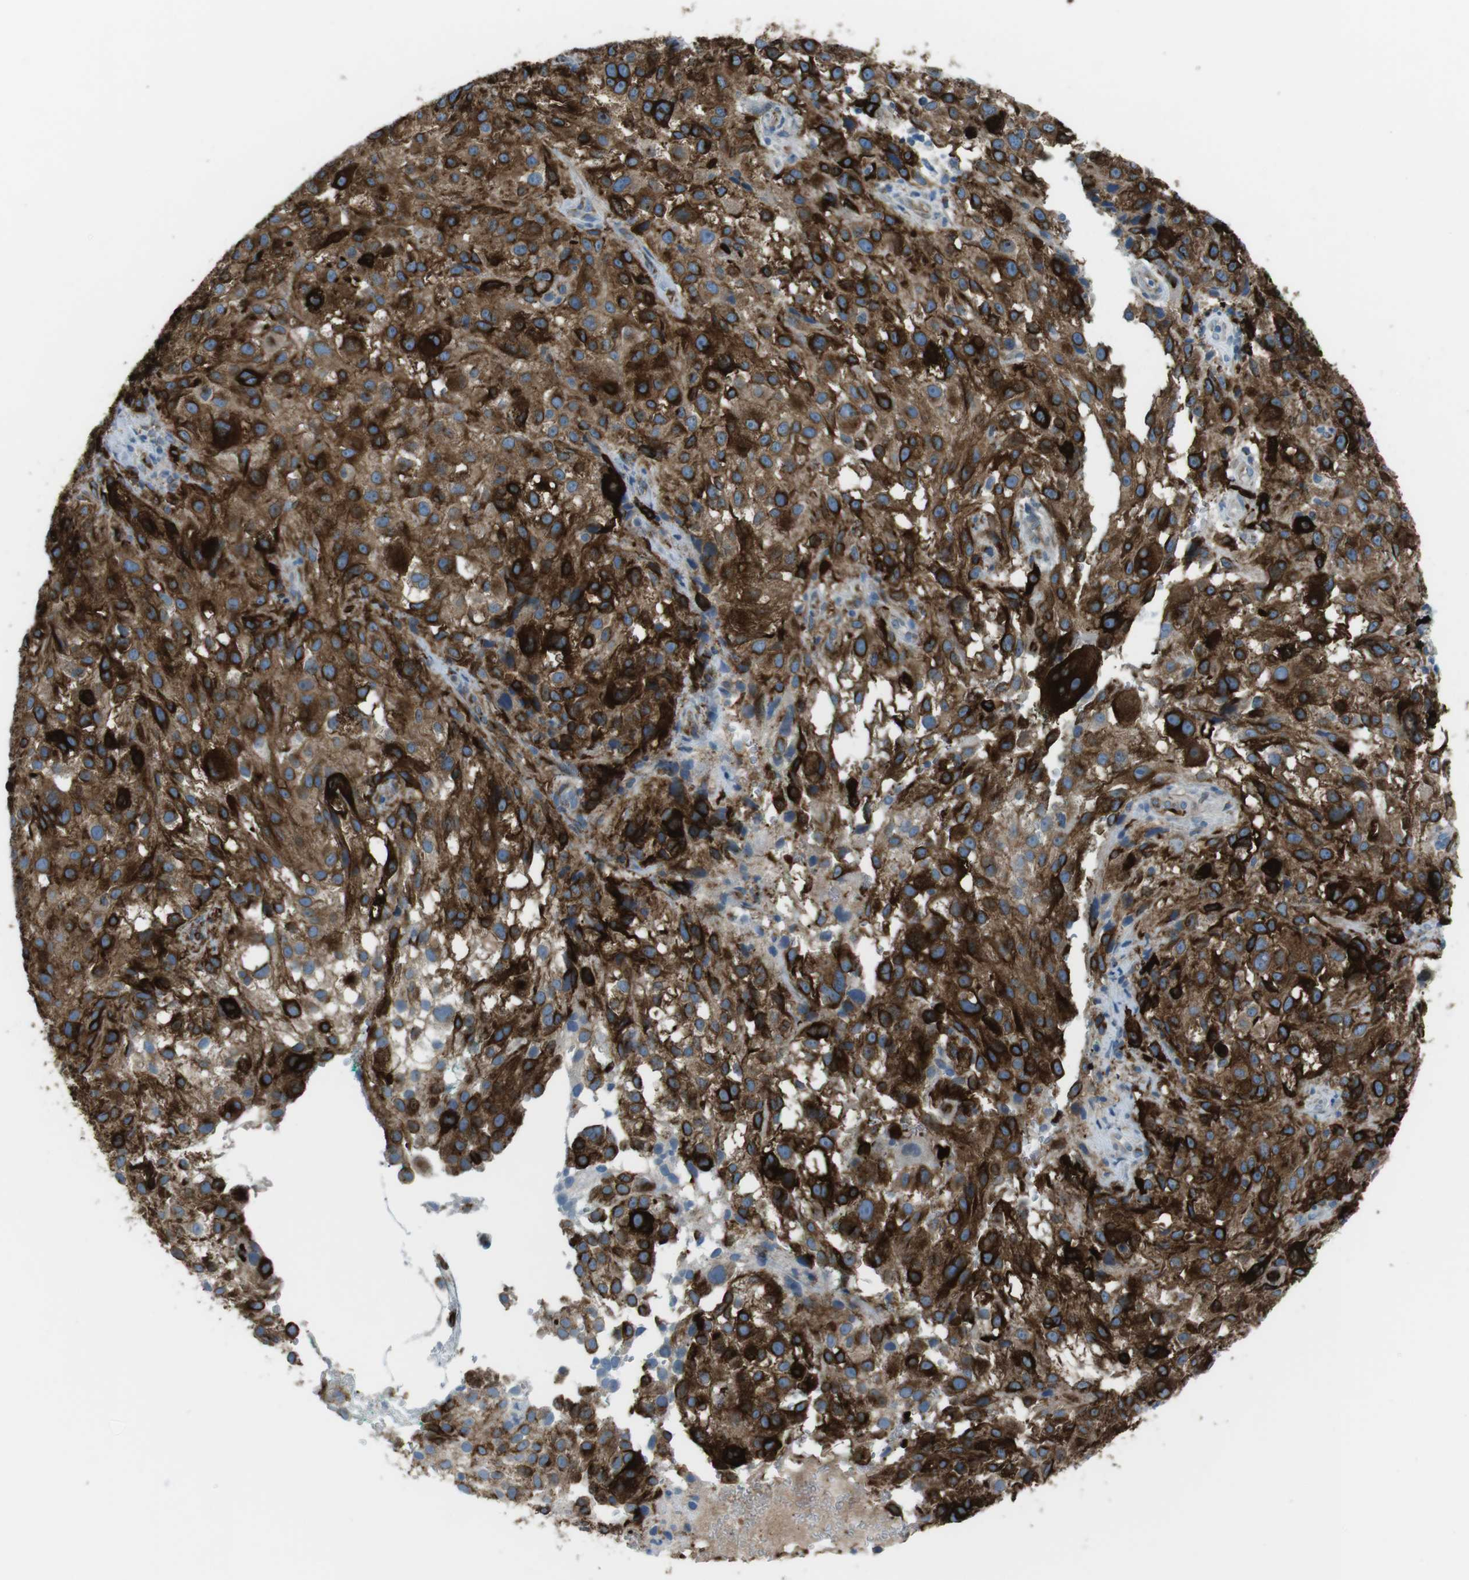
{"staining": {"intensity": "strong", "quantity": ">75%", "location": "cytoplasmic/membranous"}, "tissue": "melanoma", "cell_type": "Tumor cells", "image_type": "cancer", "snomed": [{"axis": "morphology", "description": "Necrosis, NOS"}, {"axis": "morphology", "description": "Malignant melanoma, NOS"}, {"axis": "topography", "description": "Skin"}], "caption": "Immunohistochemistry micrograph of neoplastic tissue: human malignant melanoma stained using immunohistochemistry (IHC) exhibits high levels of strong protein expression localized specifically in the cytoplasmic/membranous of tumor cells, appearing as a cytoplasmic/membranous brown color.", "gene": "TUBB2A", "patient": {"sex": "female", "age": 87}}